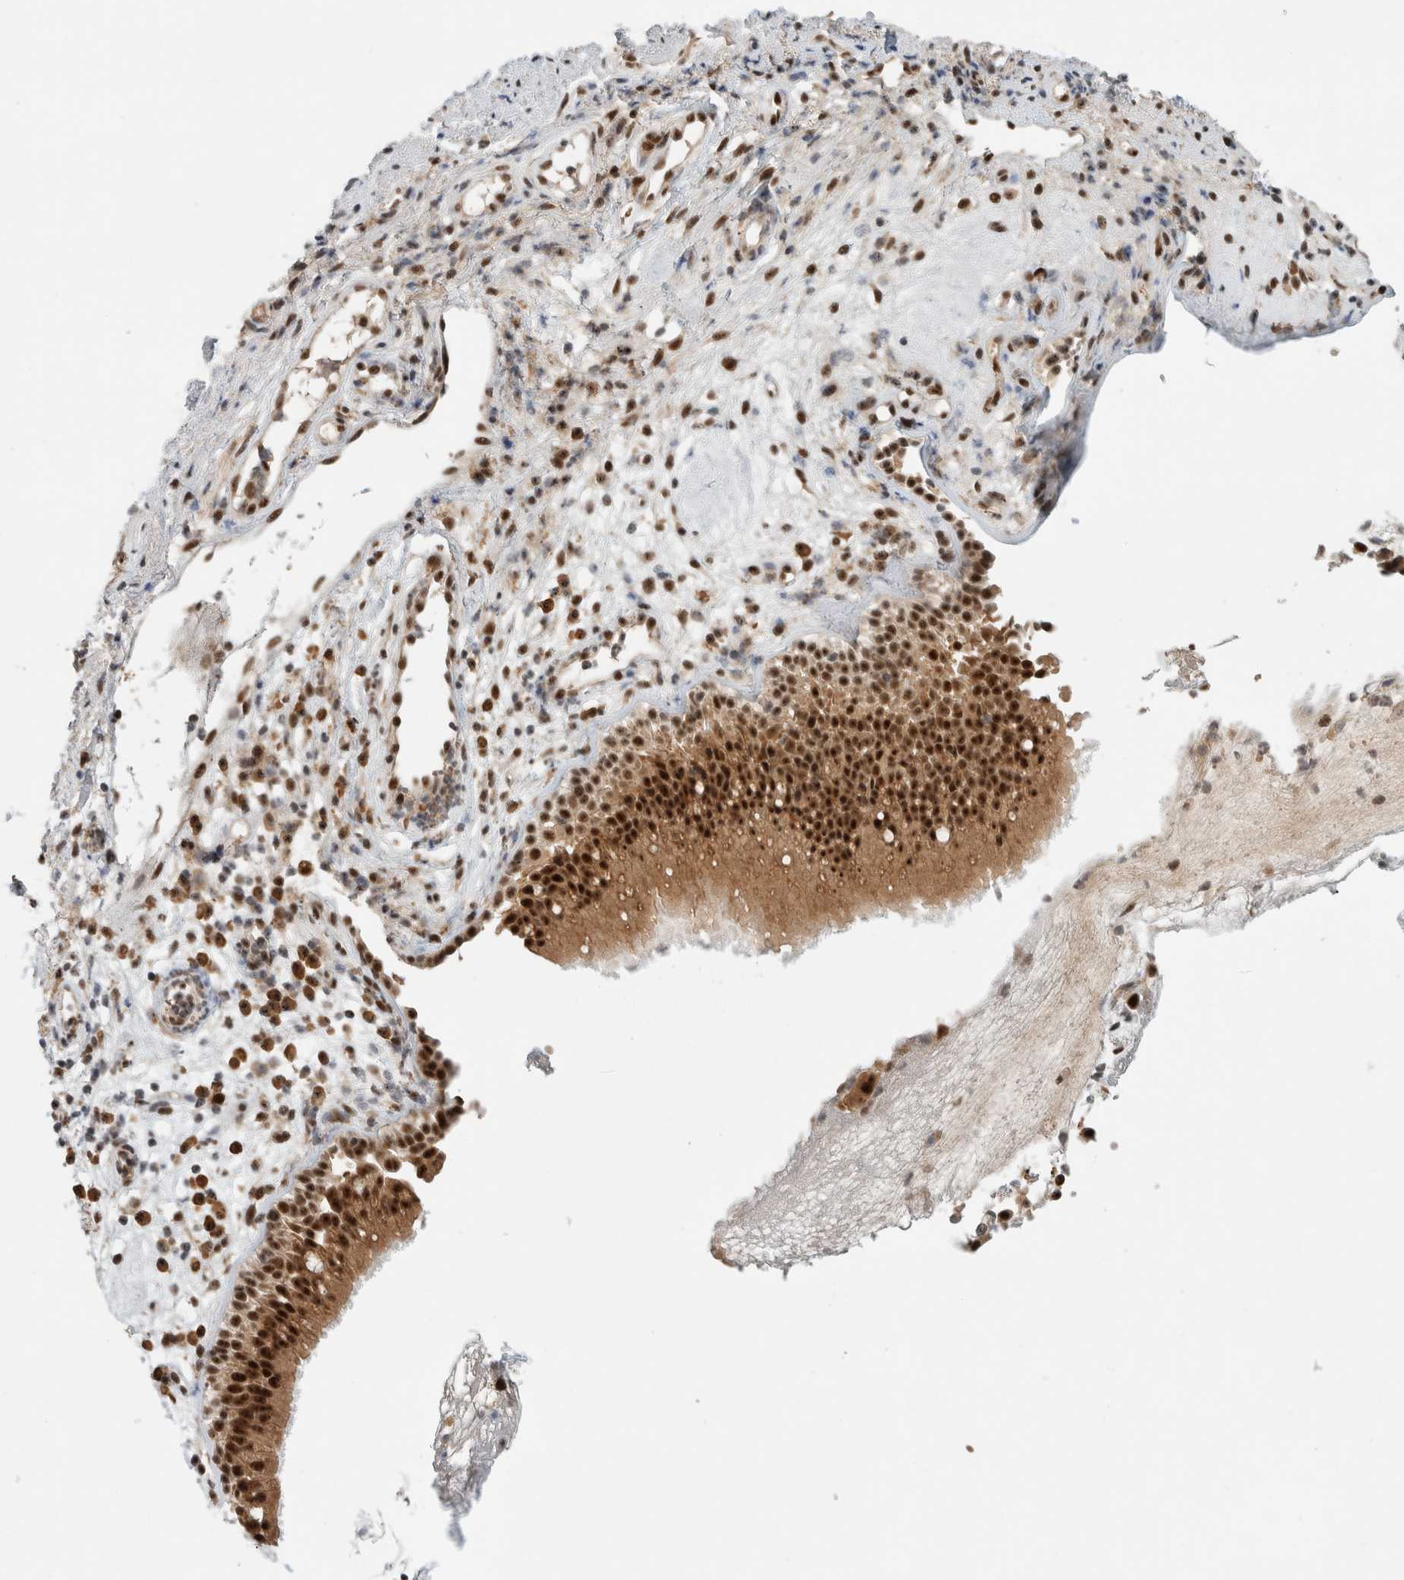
{"staining": {"intensity": "strong", "quantity": ">75%", "location": "cytoplasmic/membranous,nuclear"}, "tissue": "nasopharynx", "cell_type": "Respiratory epithelial cells", "image_type": "normal", "snomed": [{"axis": "morphology", "description": "Normal tissue, NOS"}, {"axis": "morphology", "description": "Inflammation, NOS"}, {"axis": "topography", "description": "Nasopharynx"}], "caption": "Immunohistochemical staining of normal human nasopharynx shows >75% levels of strong cytoplasmic/membranous,nuclear protein positivity in about >75% of respiratory epithelial cells.", "gene": "NCAPG2", "patient": {"sex": "male", "age": 54}}